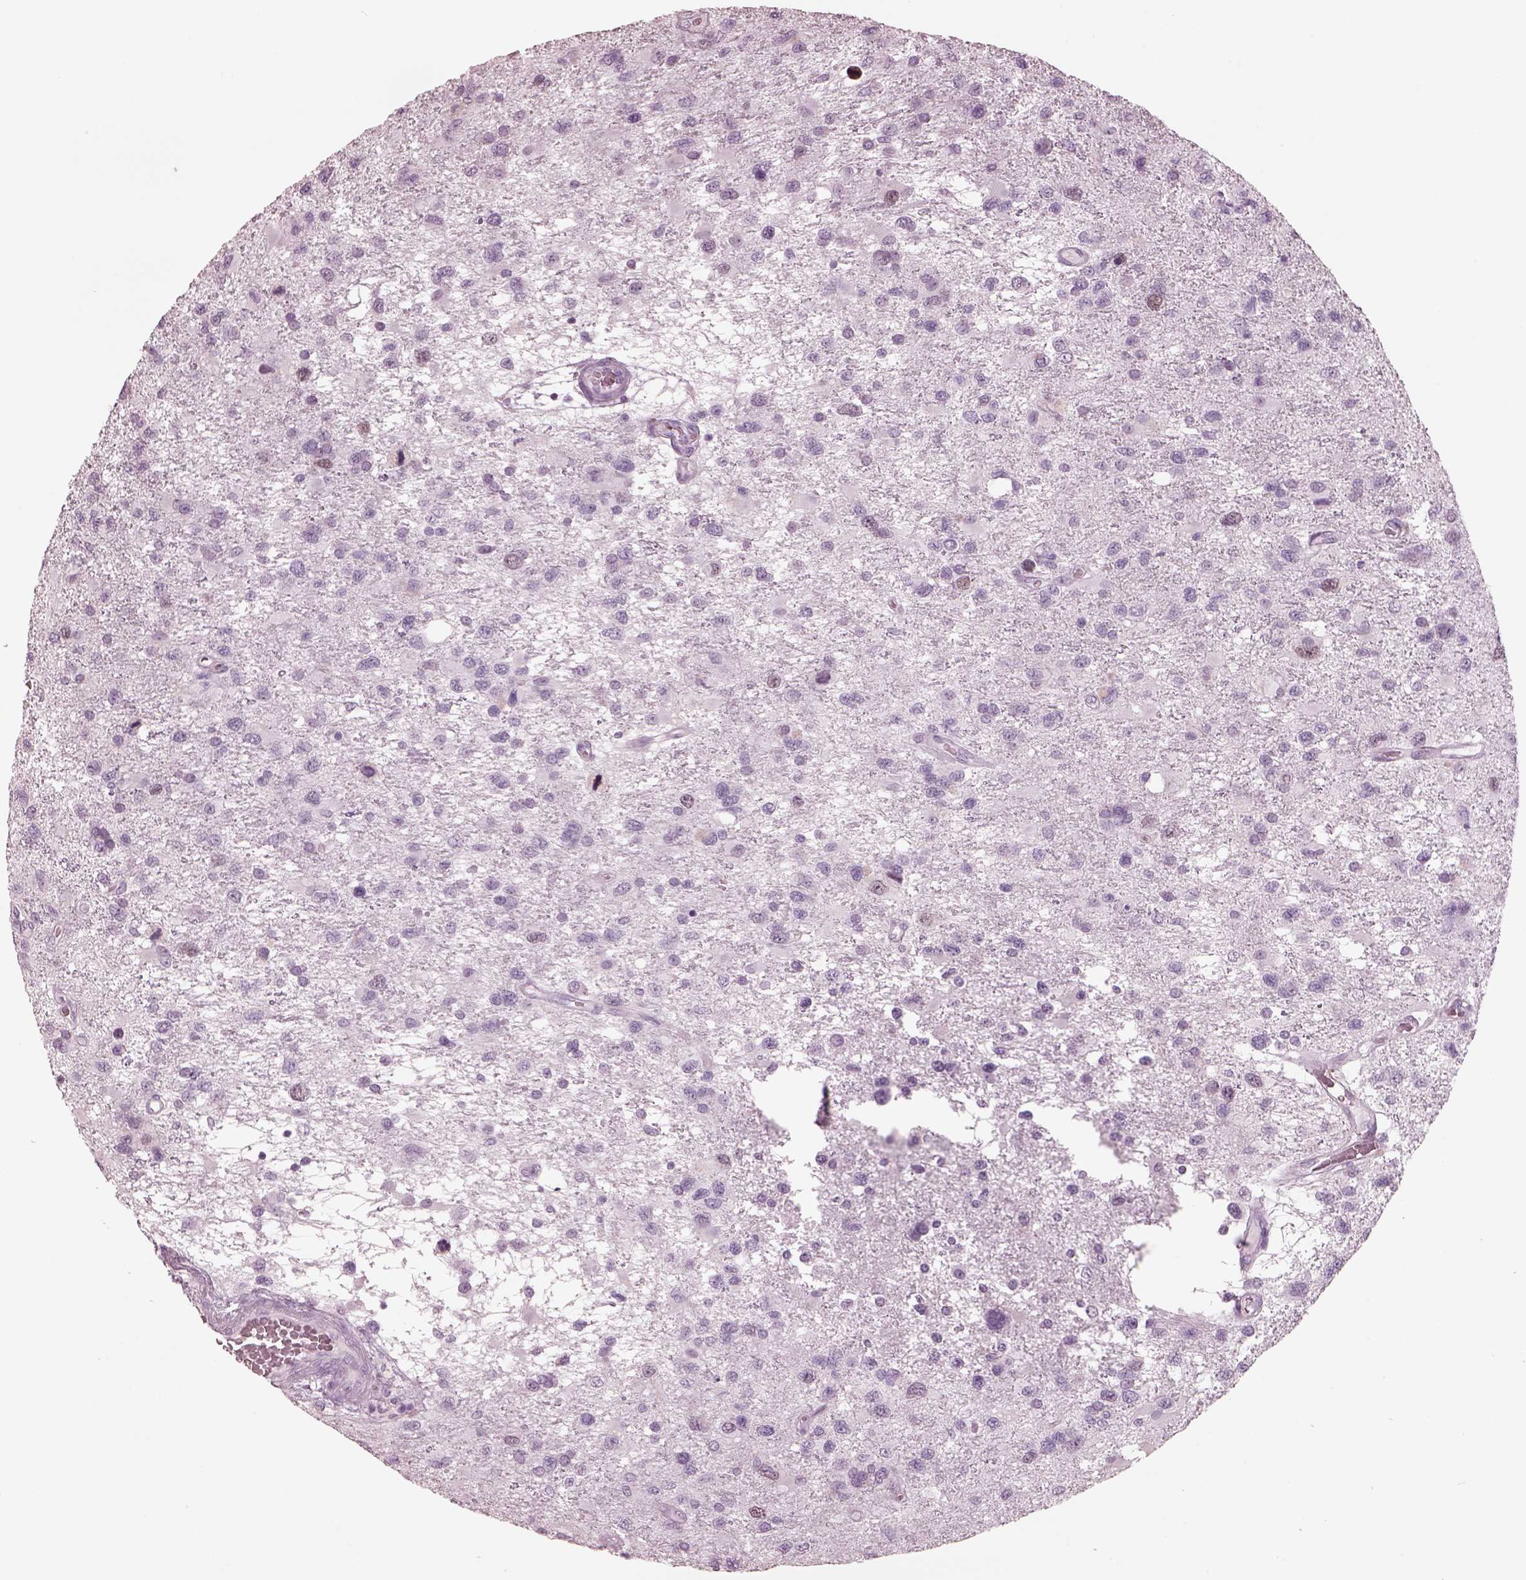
{"staining": {"intensity": "negative", "quantity": "none", "location": "none"}, "tissue": "glioma", "cell_type": "Tumor cells", "image_type": "cancer", "snomed": [{"axis": "morphology", "description": "Glioma, malignant, NOS"}, {"axis": "morphology", "description": "Glioma, malignant, High grade"}, {"axis": "topography", "description": "Brain"}], "caption": "The immunohistochemistry image has no significant staining in tumor cells of malignant high-grade glioma tissue.", "gene": "KRTAP24-1", "patient": {"sex": "female", "age": 71}}